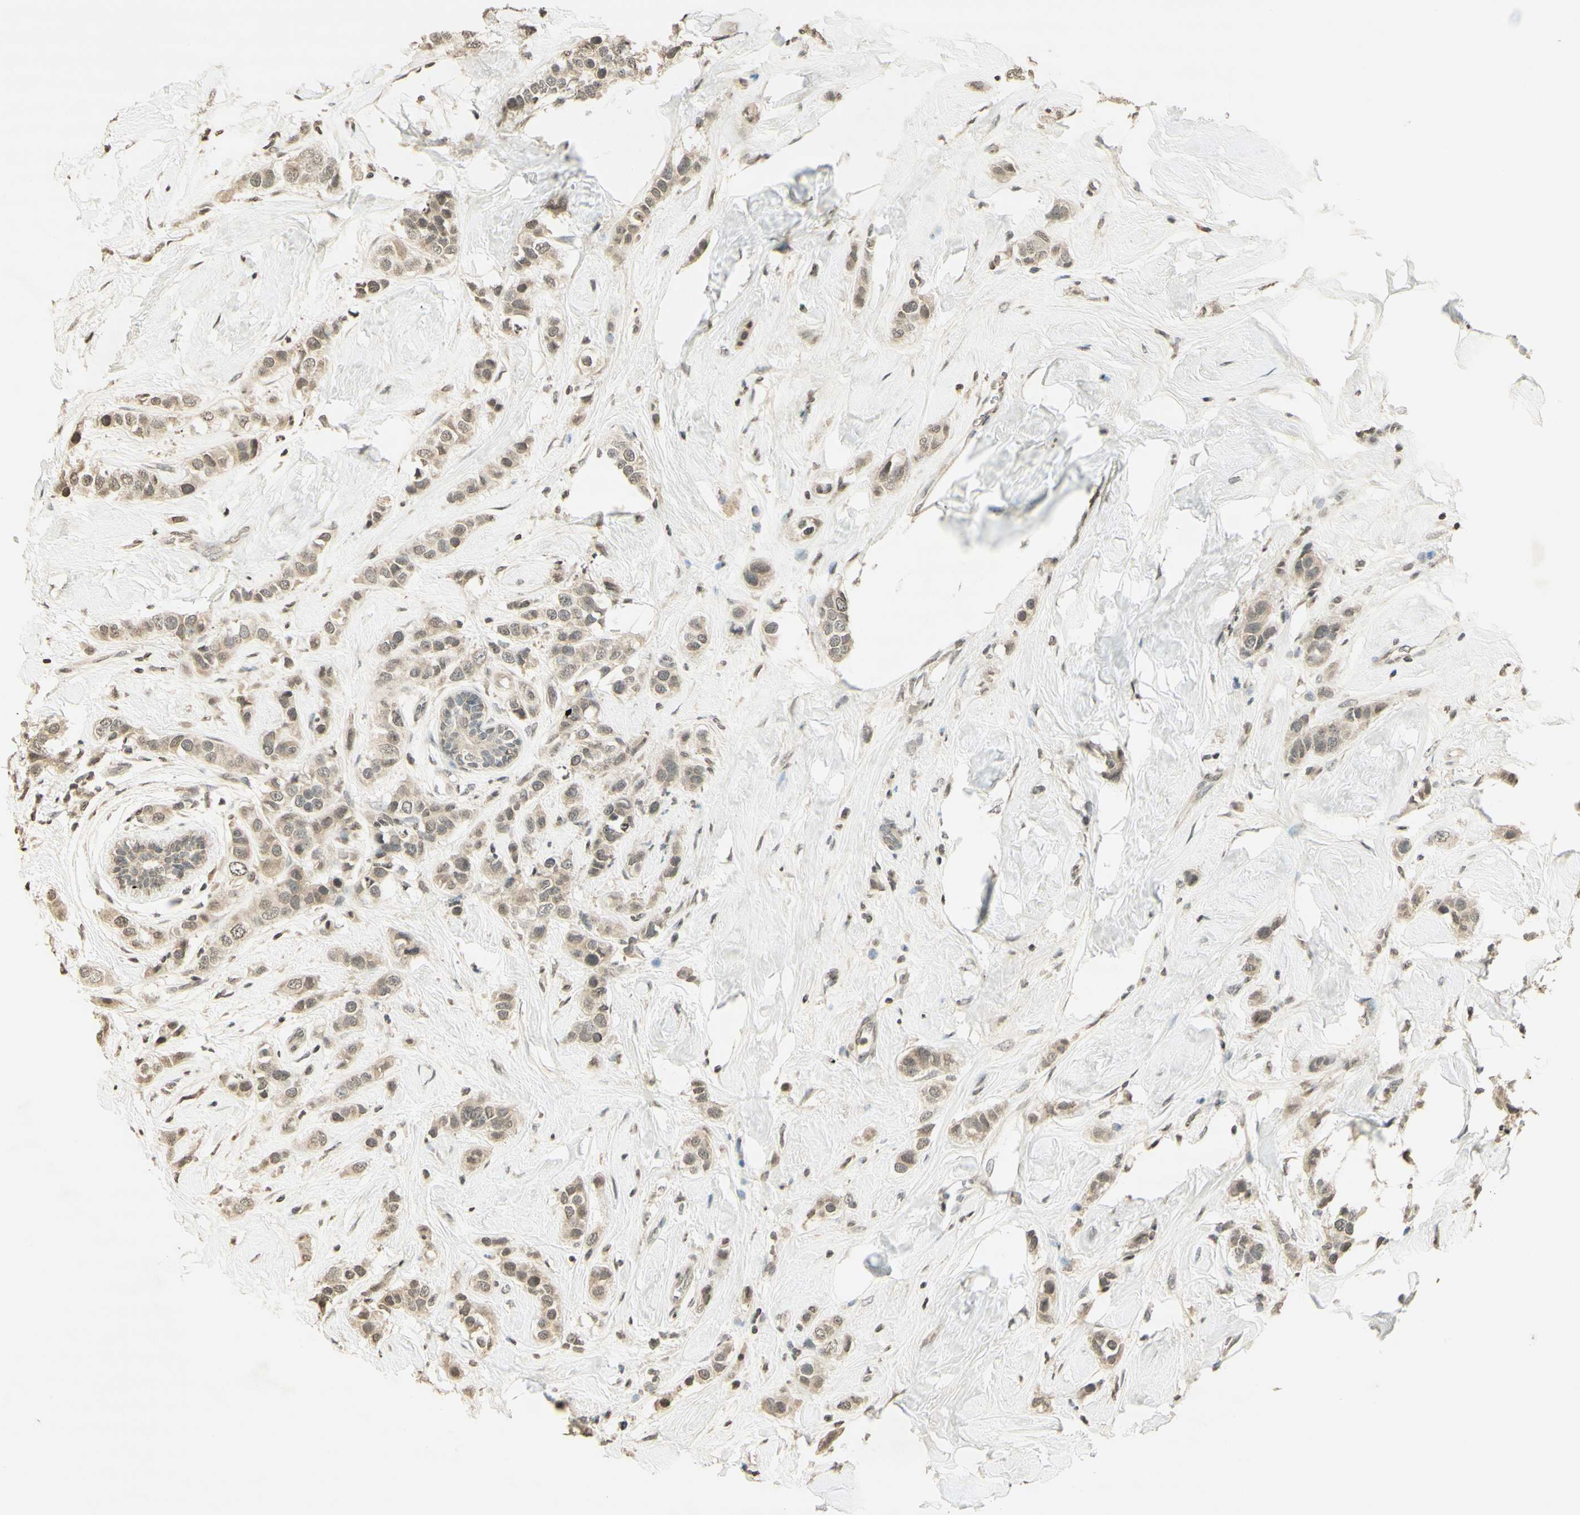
{"staining": {"intensity": "weak", "quantity": ">75%", "location": "cytoplasmic/membranous"}, "tissue": "breast cancer", "cell_type": "Tumor cells", "image_type": "cancer", "snomed": [{"axis": "morphology", "description": "Normal tissue, NOS"}, {"axis": "morphology", "description": "Duct carcinoma"}, {"axis": "topography", "description": "Breast"}], "caption": "Brown immunohistochemical staining in human invasive ductal carcinoma (breast) exhibits weak cytoplasmic/membranous positivity in approximately >75% of tumor cells.", "gene": "GLI1", "patient": {"sex": "female", "age": 50}}